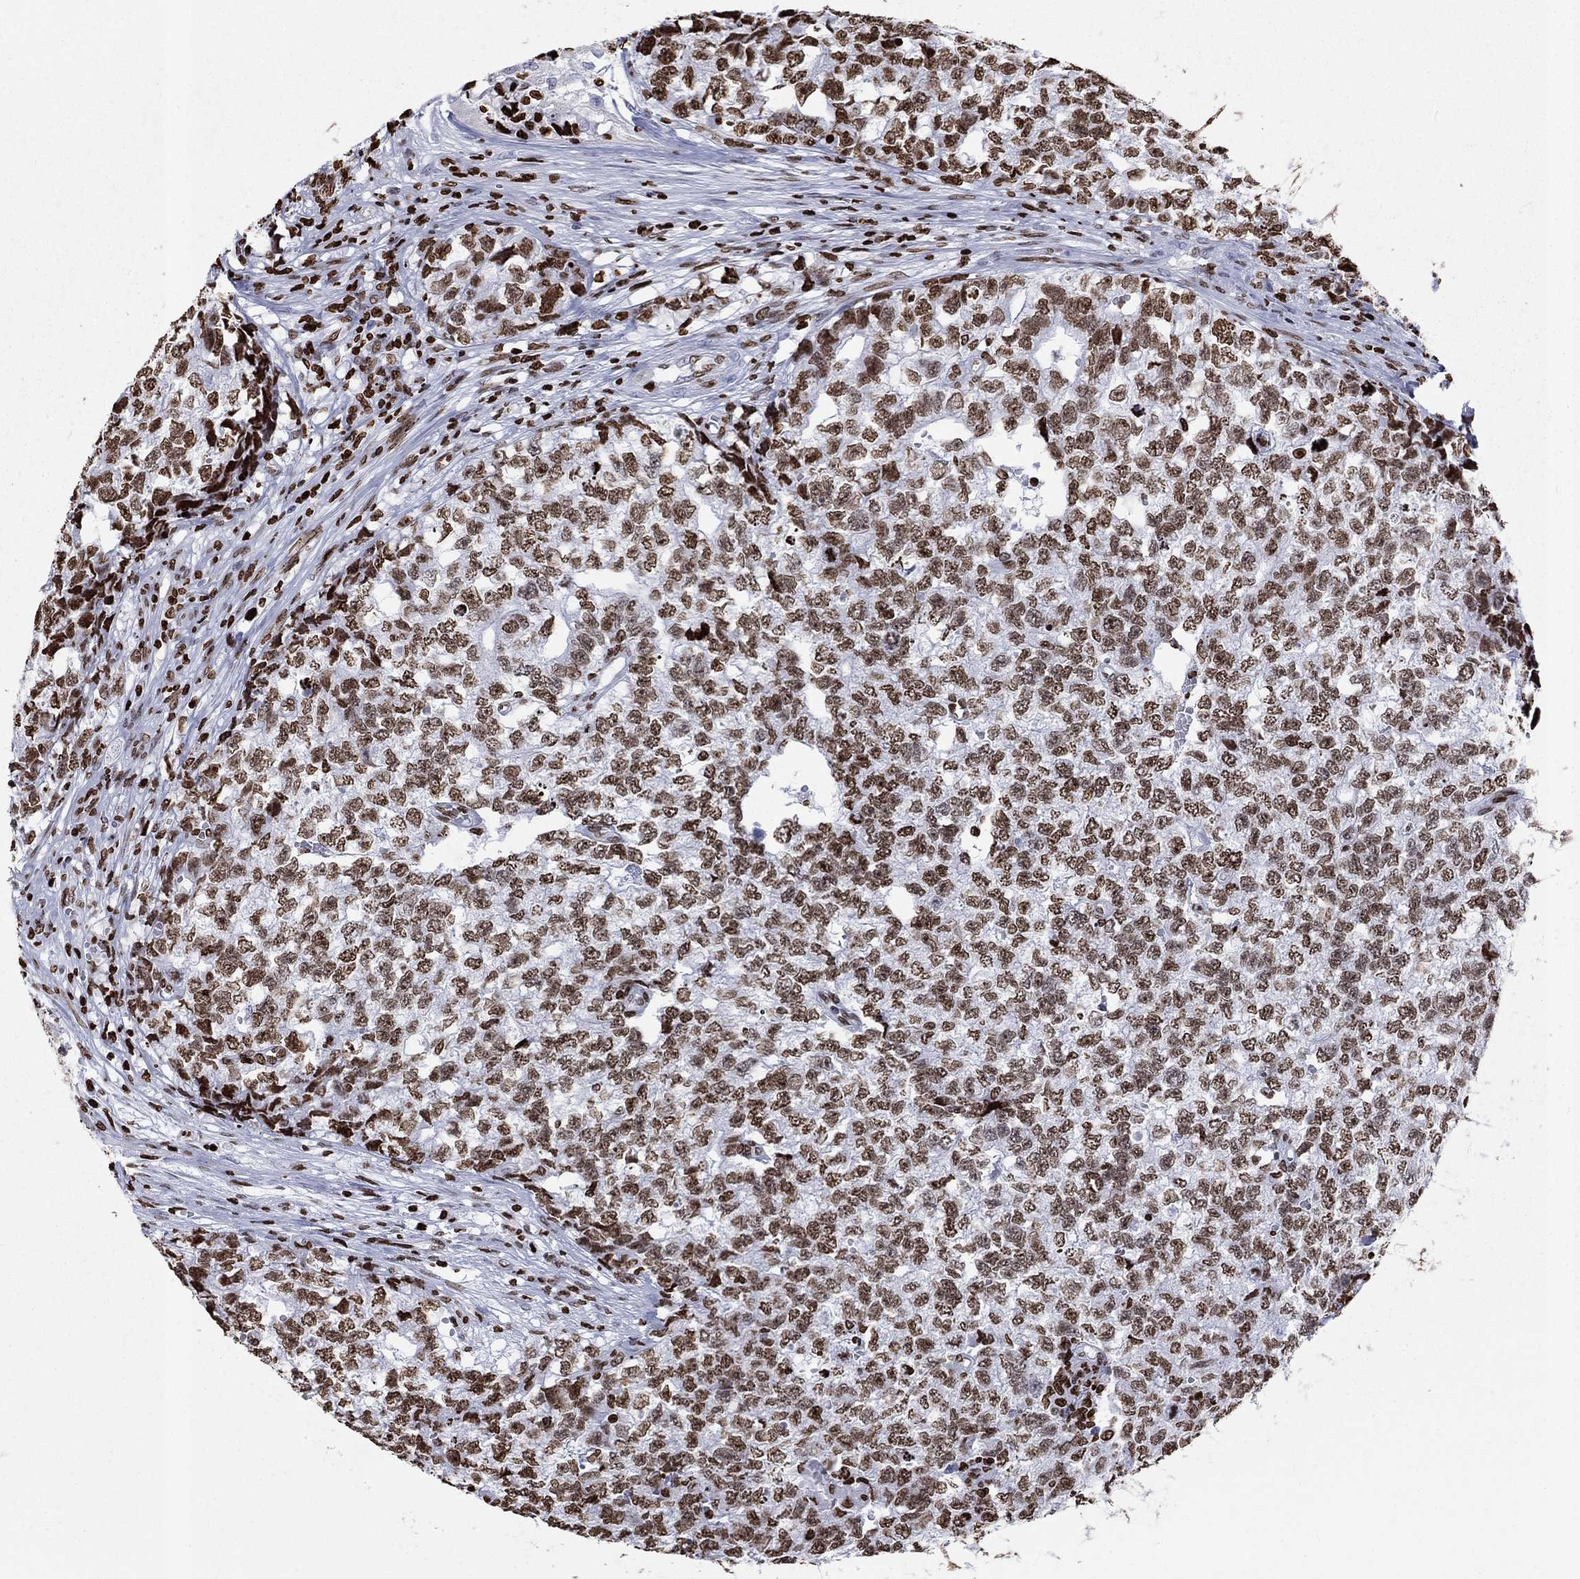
{"staining": {"intensity": "moderate", "quantity": ">75%", "location": "nuclear"}, "tissue": "testis cancer", "cell_type": "Tumor cells", "image_type": "cancer", "snomed": [{"axis": "morphology", "description": "Seminoma, NOS"}, {"axis": "morphology", "description": "Carcinoma, Embryonal, NOS"}, {"axis": "topography", "description": "Testis"}], "caption": "A micrograph showing moderate nuclear staining in approximately >75% of tumor cells in testis cancer (seminoma), as visualized by brown immunohistochemical staining.", "gene": "H1-5", "patient": {"sex": "male", "age": 22}}